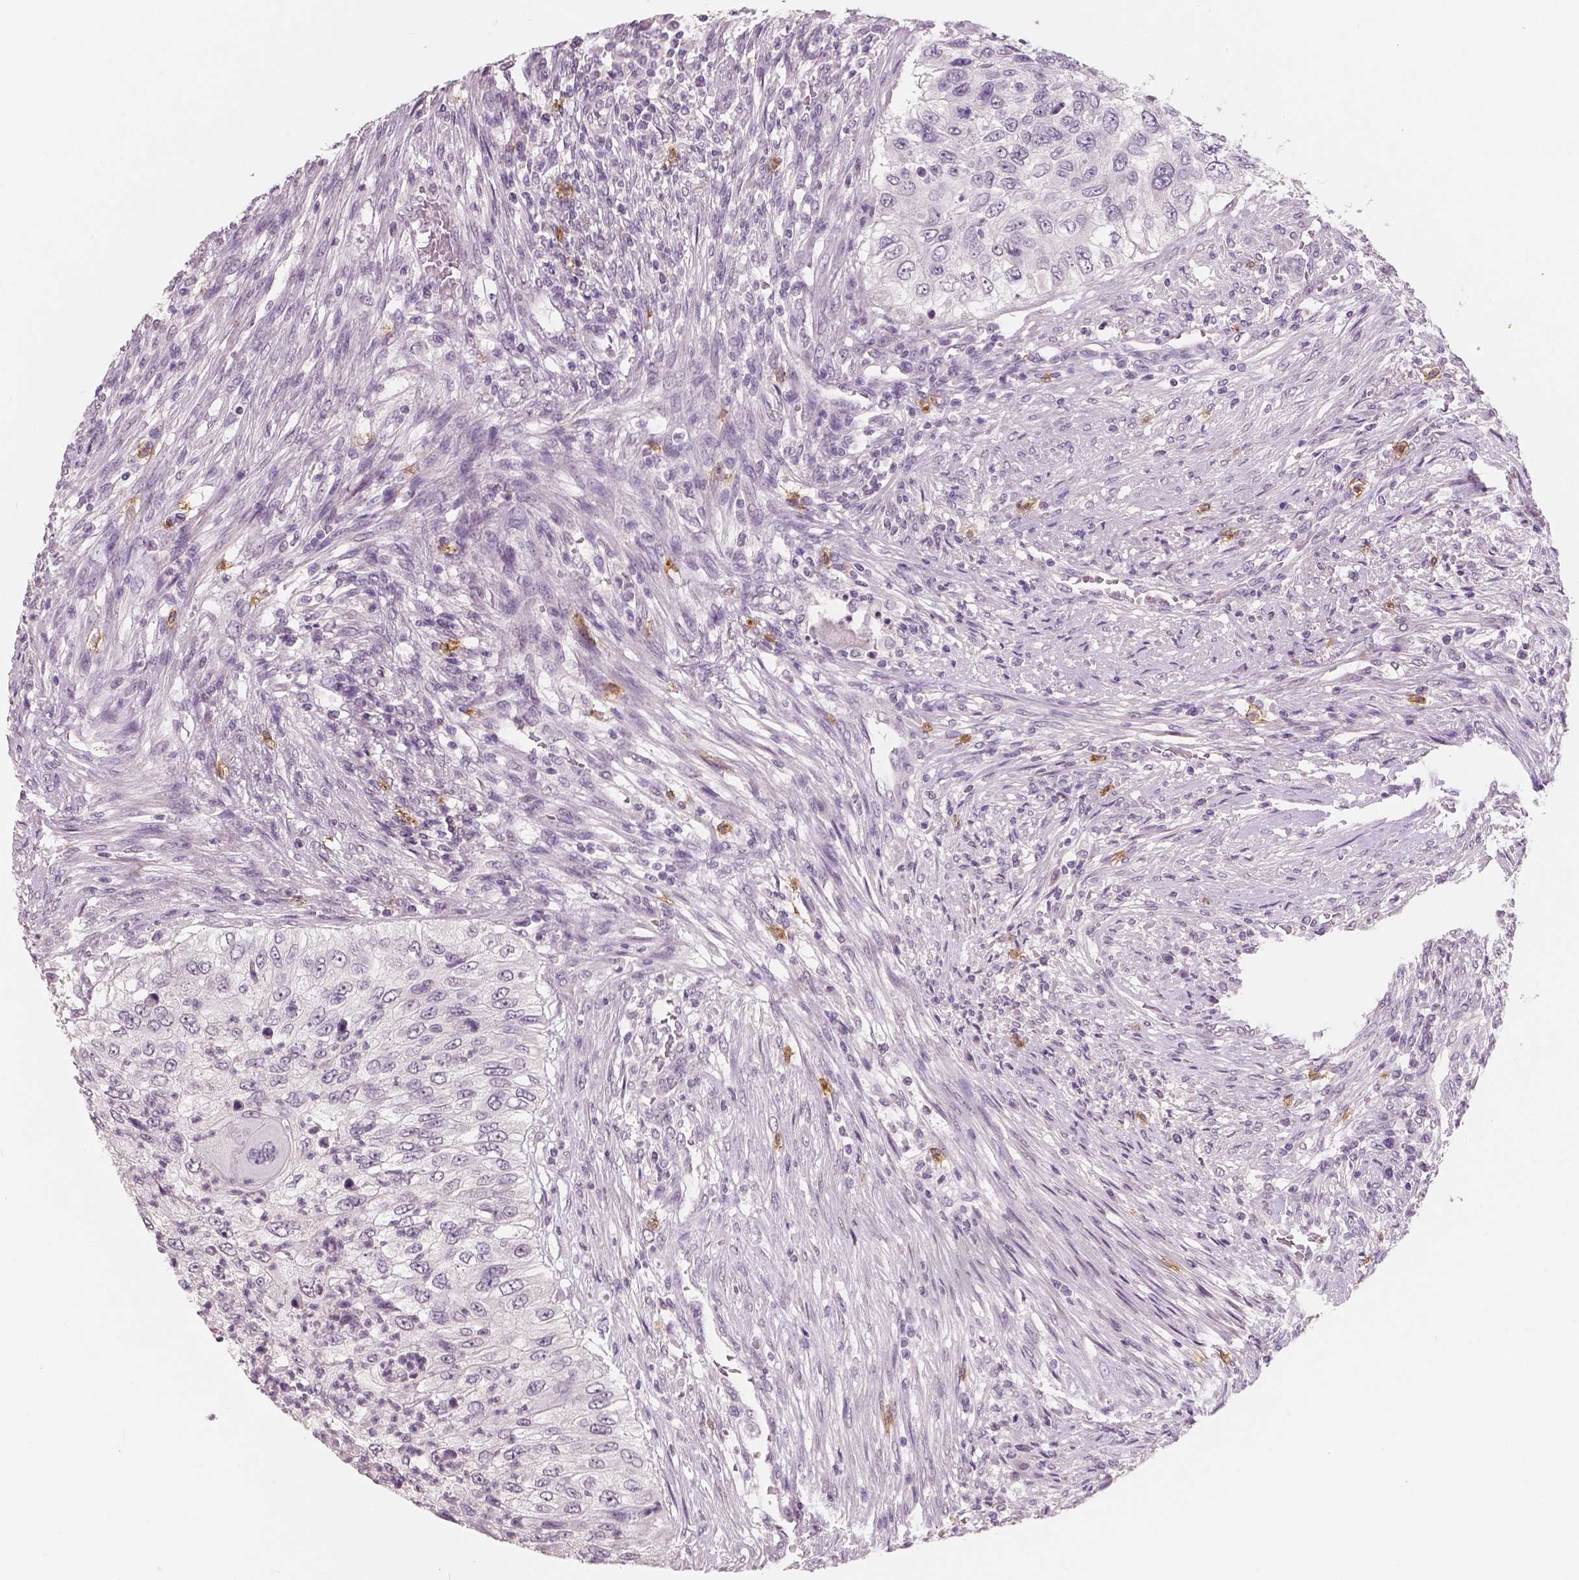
{"staining": {"intensity": "negative", "quantity": "none", "location": "none"}, "tissue": "urothelial cancer", "cell_type": "Tumor cells", "image_type": "cancer", "snomed": [{"axis": "morphology", "description": "Urothelial carcinoma, High grade"}, {"axis": "topography", "description": "Urinary bladder"}], "caption": "A high-resolution histopathology image shows immunohistochemistry staining of high-grade urothelial carcinoma, which exhibits no significant positivity in tumor cells.", "gene": "KIT", "patient": {"sex": "female", "age": 60}}